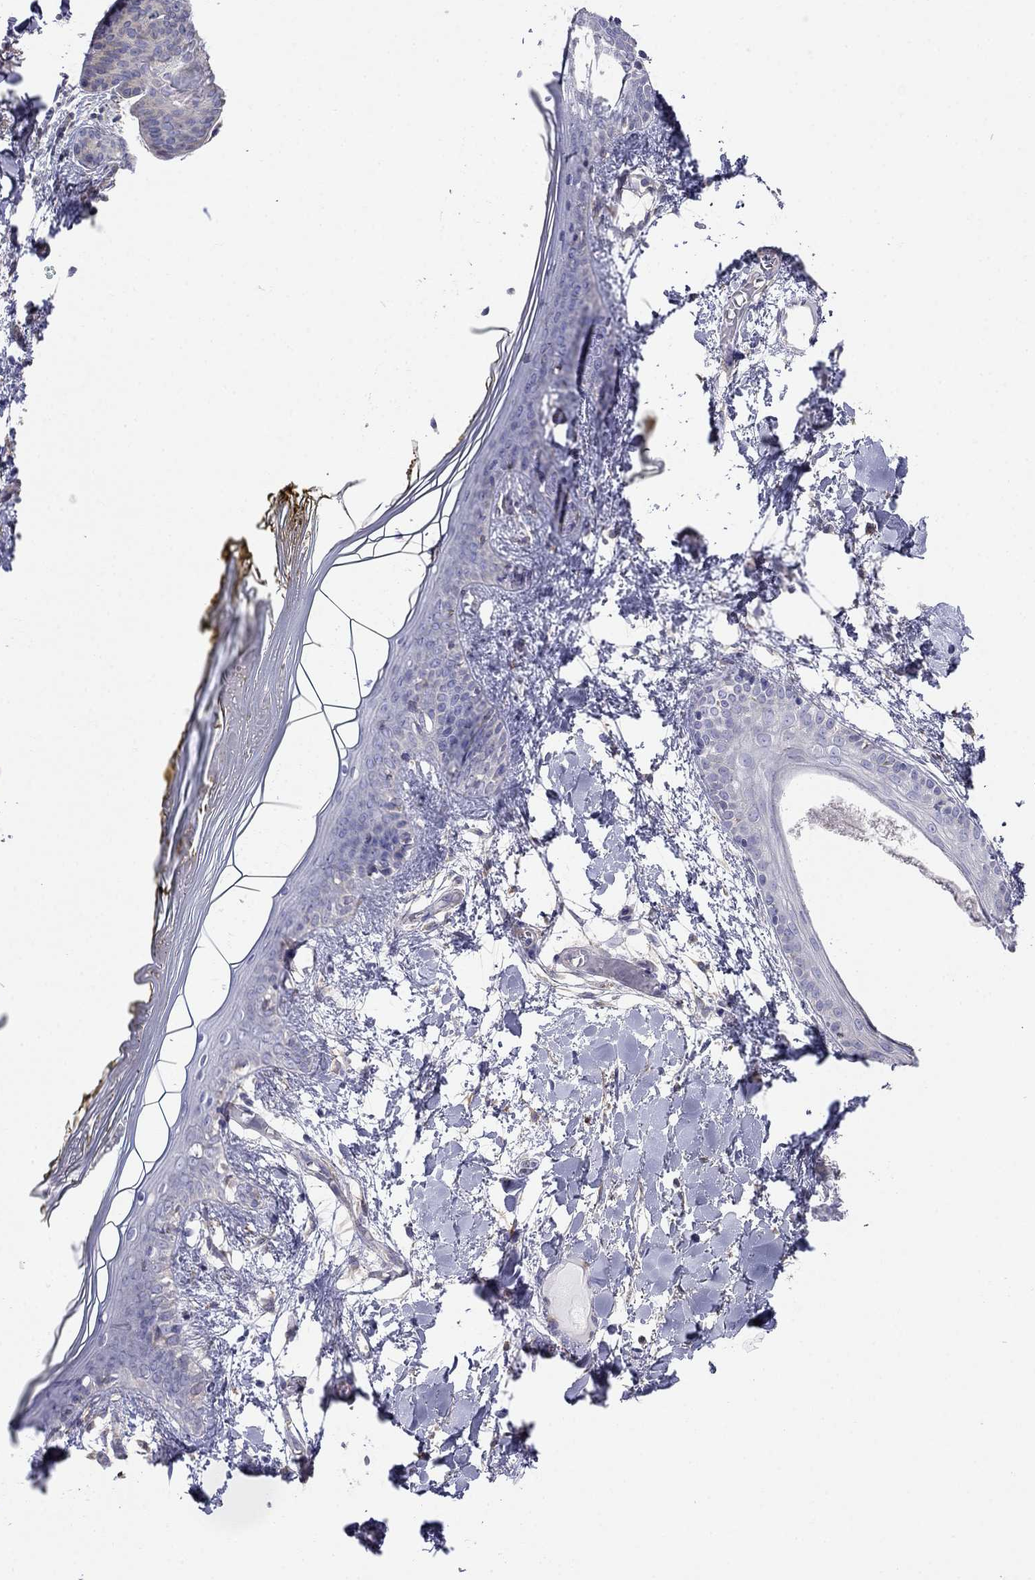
{"staining": {"intensity": "negative", "quantity": "none", "location": "none"}, "tissue": "skin", "cell_type": "Fibroblasts", "image_type": "normal", "snomed": [{"axis": "morphology", "description": "Normal tissue, NOS"}, {"axis": "topography", "description": "Skin"}], "caption": "An image of human skin is negative for staining in fibroblasts. (Immunohistochemistry (ihc), brightfield microscopy, high magnification).", "gene": "LONRF2", "patient": {"sex": "female", "age": 34}}